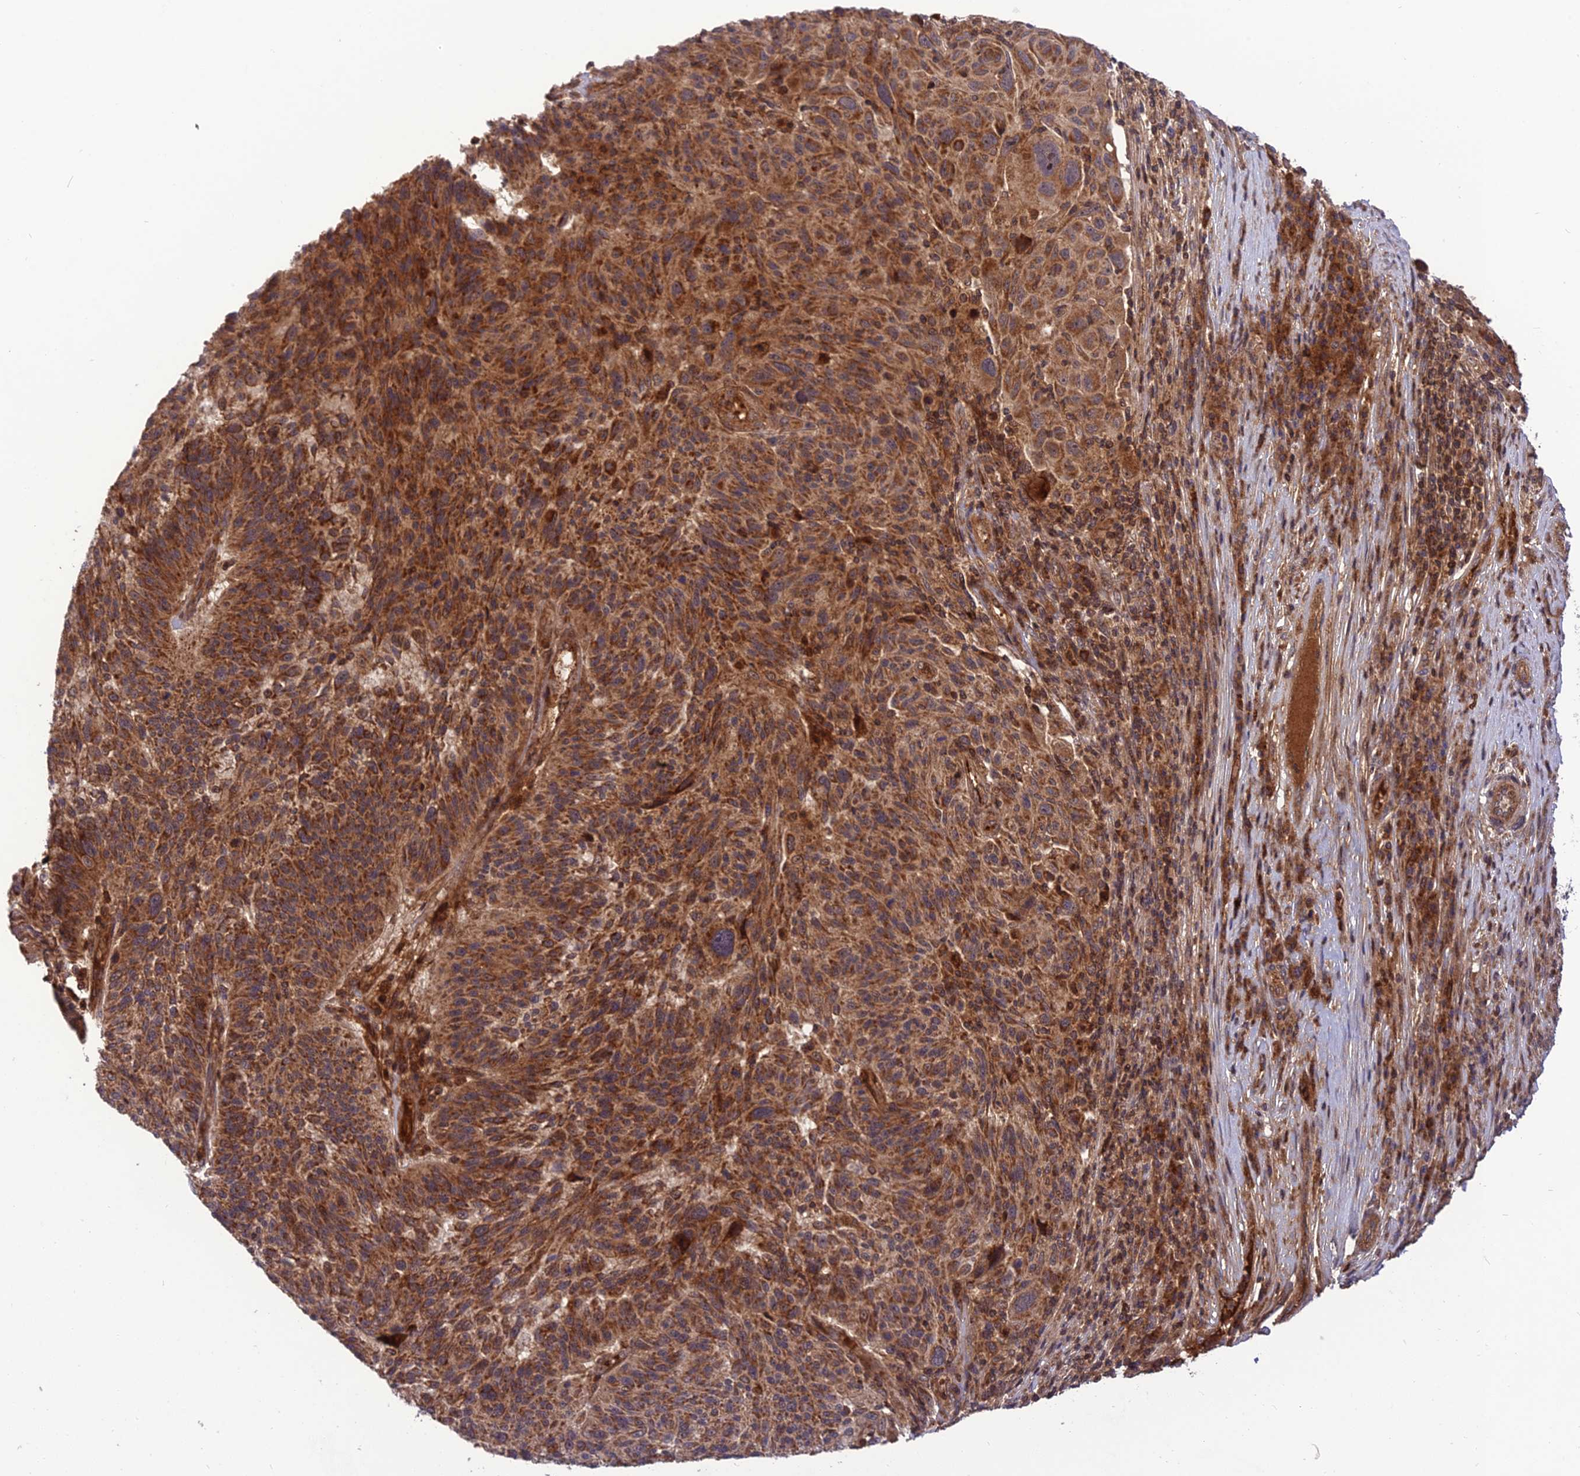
{"staining": {"intensity": "moderate", "quantity": ">75%", "location": "cytoplasmic/membranous"}, "tissue": "melanoma", "cell_type": "Tumor cells", "image_type": "cancer", "snomed": [{"axis": "morphology", "description": "Malignant melanoma, NOS"}, {"axis": "topography", "description": "Skin"}], "caption": "This image reveals IHC staining of human malignant melanoma, with medium moderate cytoplasmic/membranous staining in about >75% of tumor cells.", "gene": "NDUFC1", "patient": {"sex": "male", "age": 53}}